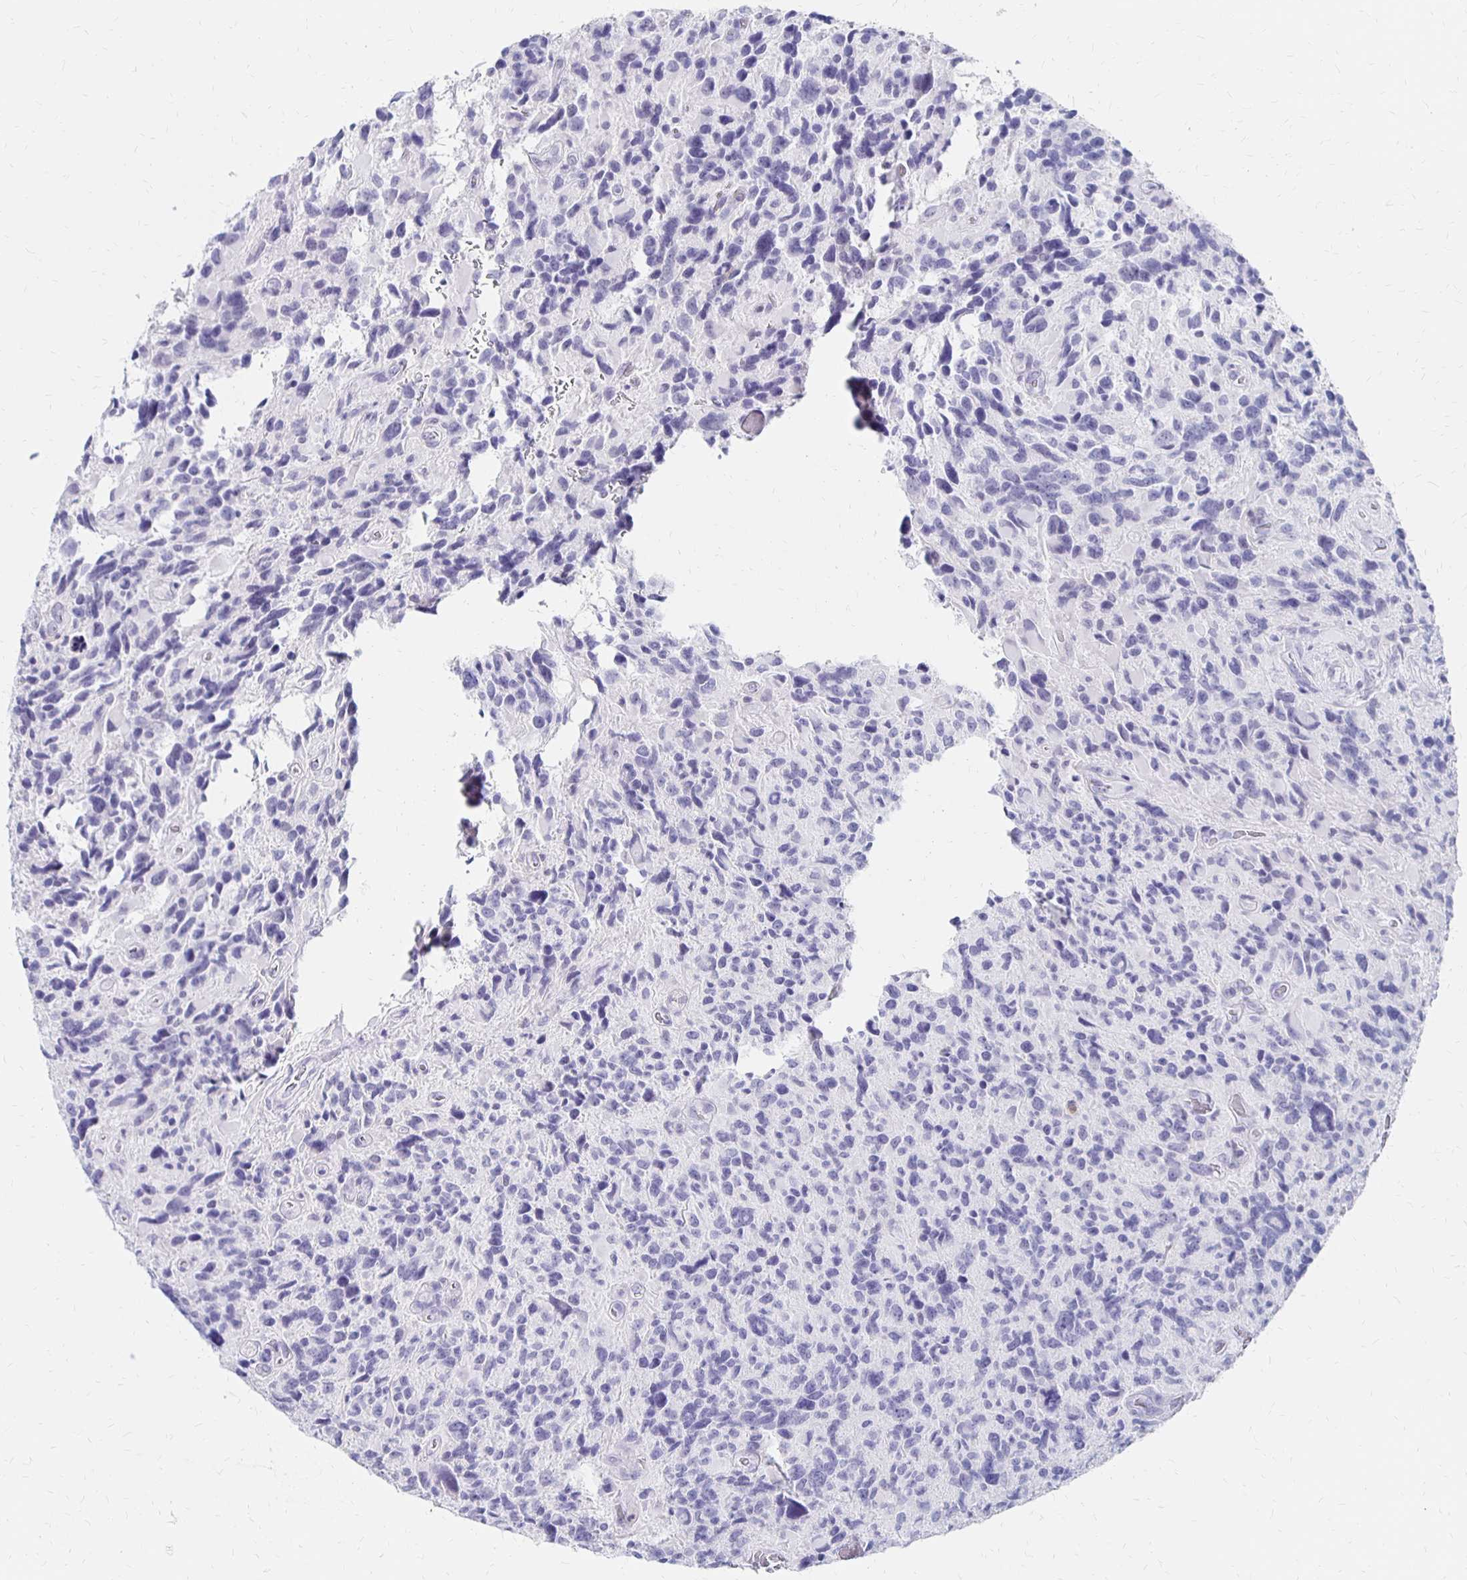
{"staining": {"intensity": "negative", "quantity": "none", "location": "none"}, "tissue": "glioma", "cell_type": "Tumor cells", "image_type": "cancer", "snomed": [{"axis": "morphology", "description": "Glioma, malignant, High grade"}, {"axis": "topography", "description": "Brain"}], "caption": "An IHC histopathology image of malignant glioma (high-grade) is shown. There is no staining in tumor cells of malignant glioma (high-grade).", "gene": "SYT2", "patient": {"sex": "male", "age": 46}}